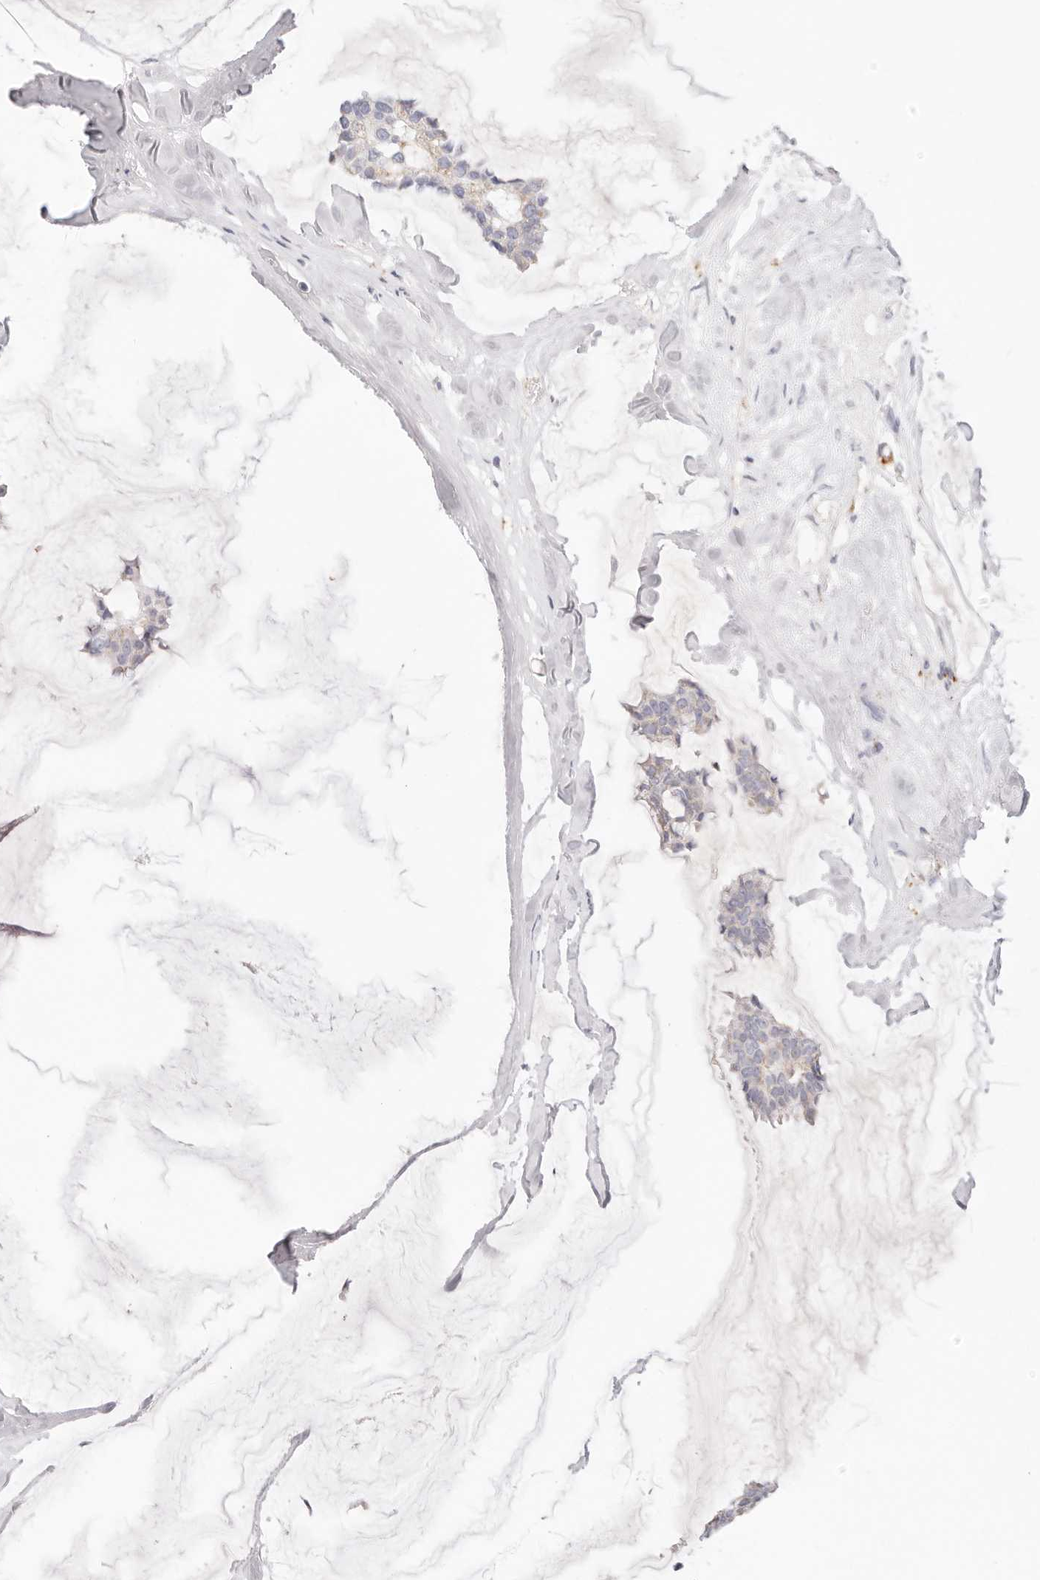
{"staining": {"intensity": "weak", "quantity": ">75%", "location": "cytoplasmic/membranous"}, "tissue": "breast cancer", "cell_type": "Tumor cells", "image_type": "cancer", "snomed": [{"axis": "morphology", "description": "Duct carcinoma"}, {"axis": "topography", "description": "Breast"}], "caption": "This is an image of immunohistochemistry staining of breast invasive ductal carcinoma, which shows weak staining in the cytoplasmic/membranous of tumor cells.", "gene": "STKLD1", "patient": {"sex": "female", "age": 93}}